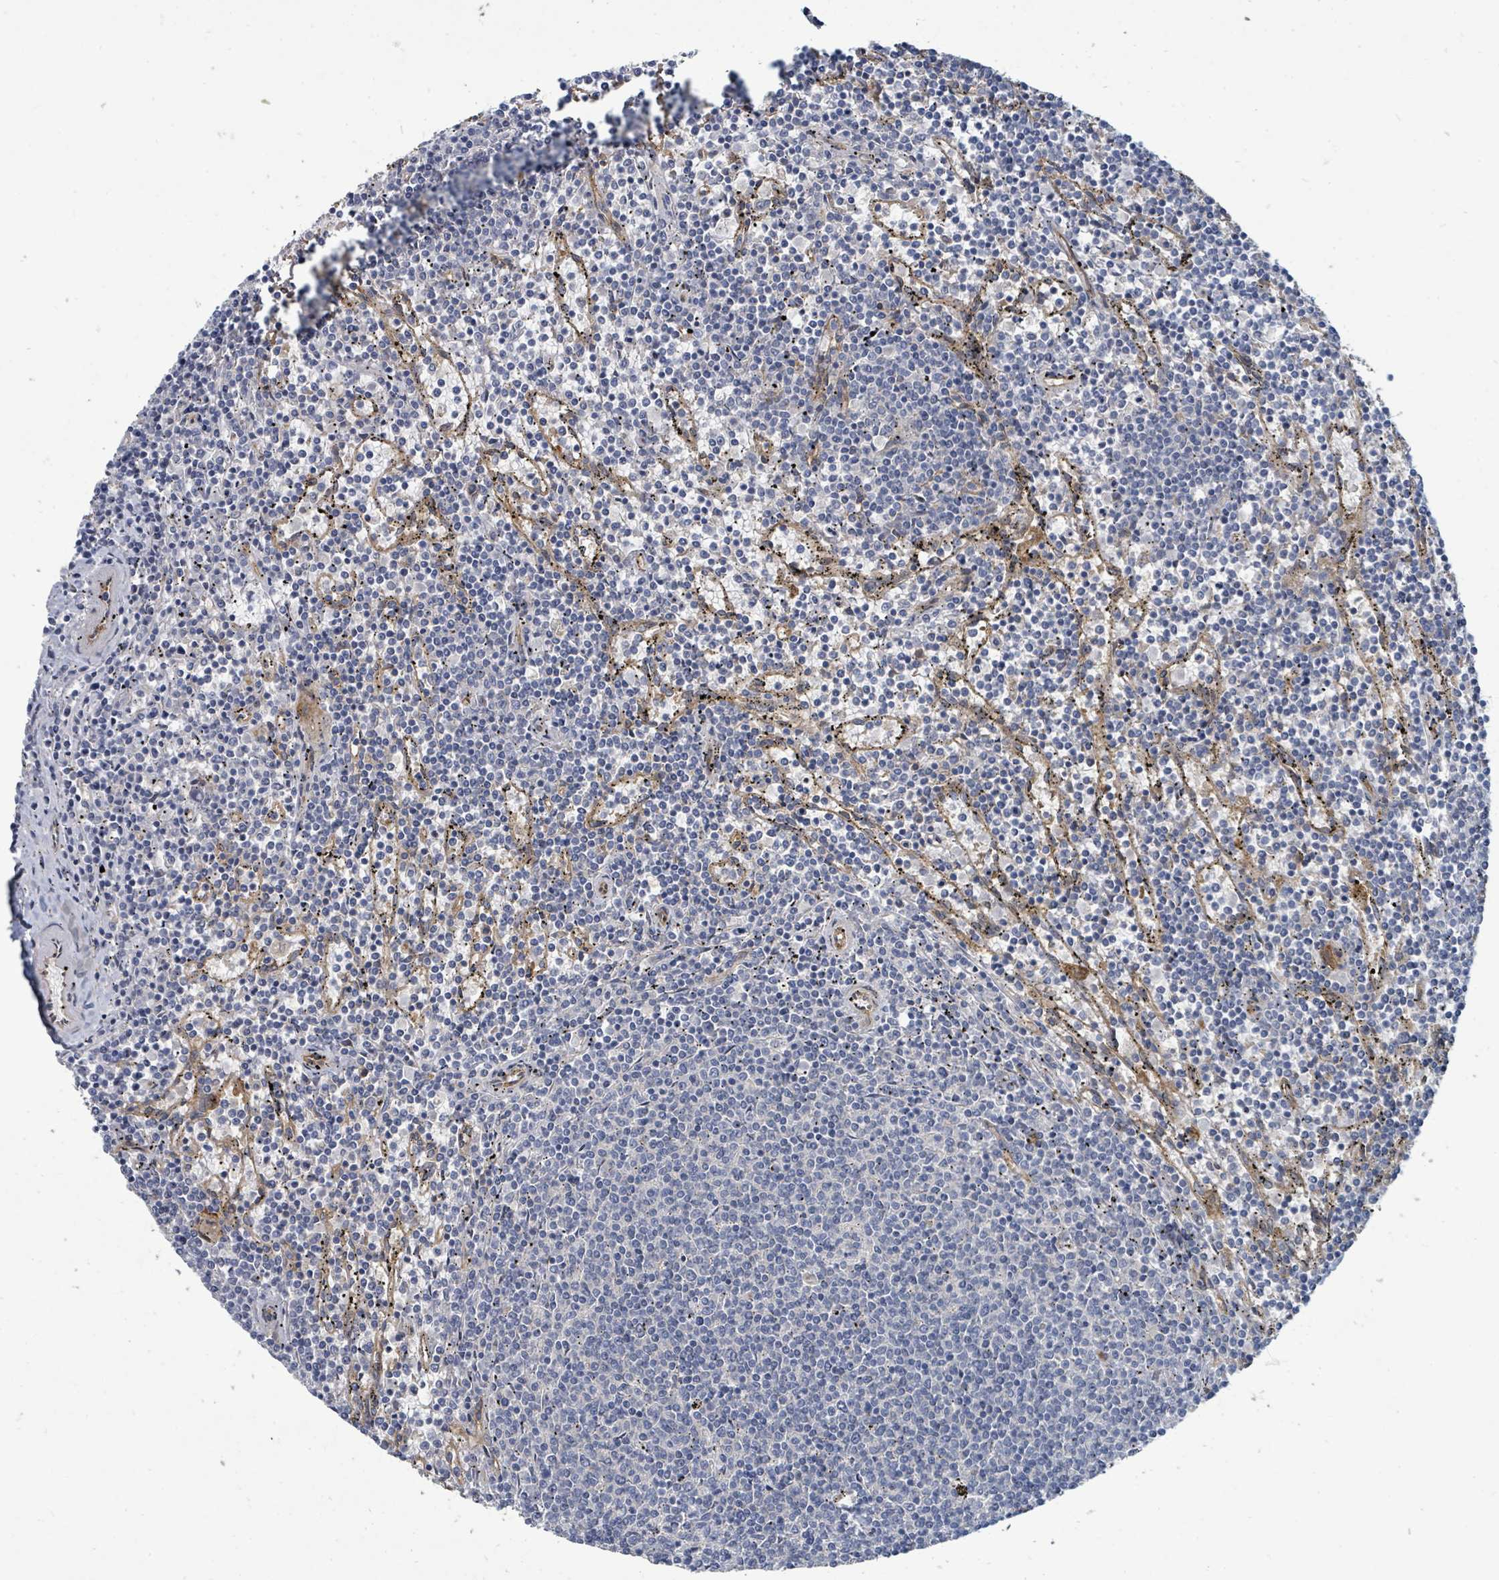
{"staining": {"intensity": "negative", "quantity": "none", "location": "none"}, "tissue": "lymphoma", "cell_type": "Tumor cells", "image_type": "cancer", "snomed": [{"axis": "morphology", "description": "Malignant lymphoma, non-Hodgkin's type, Low grade"}, {"axis": "topography", "description": "Spleen"}], "caption": "Immunohistochemistry image of neoplastic tissue: lymphoma stained with DAB exhibits no significant protein expression in tumor cells.", "gene": "IFIT1", "patient": {"sex": "female", "age": 50}}